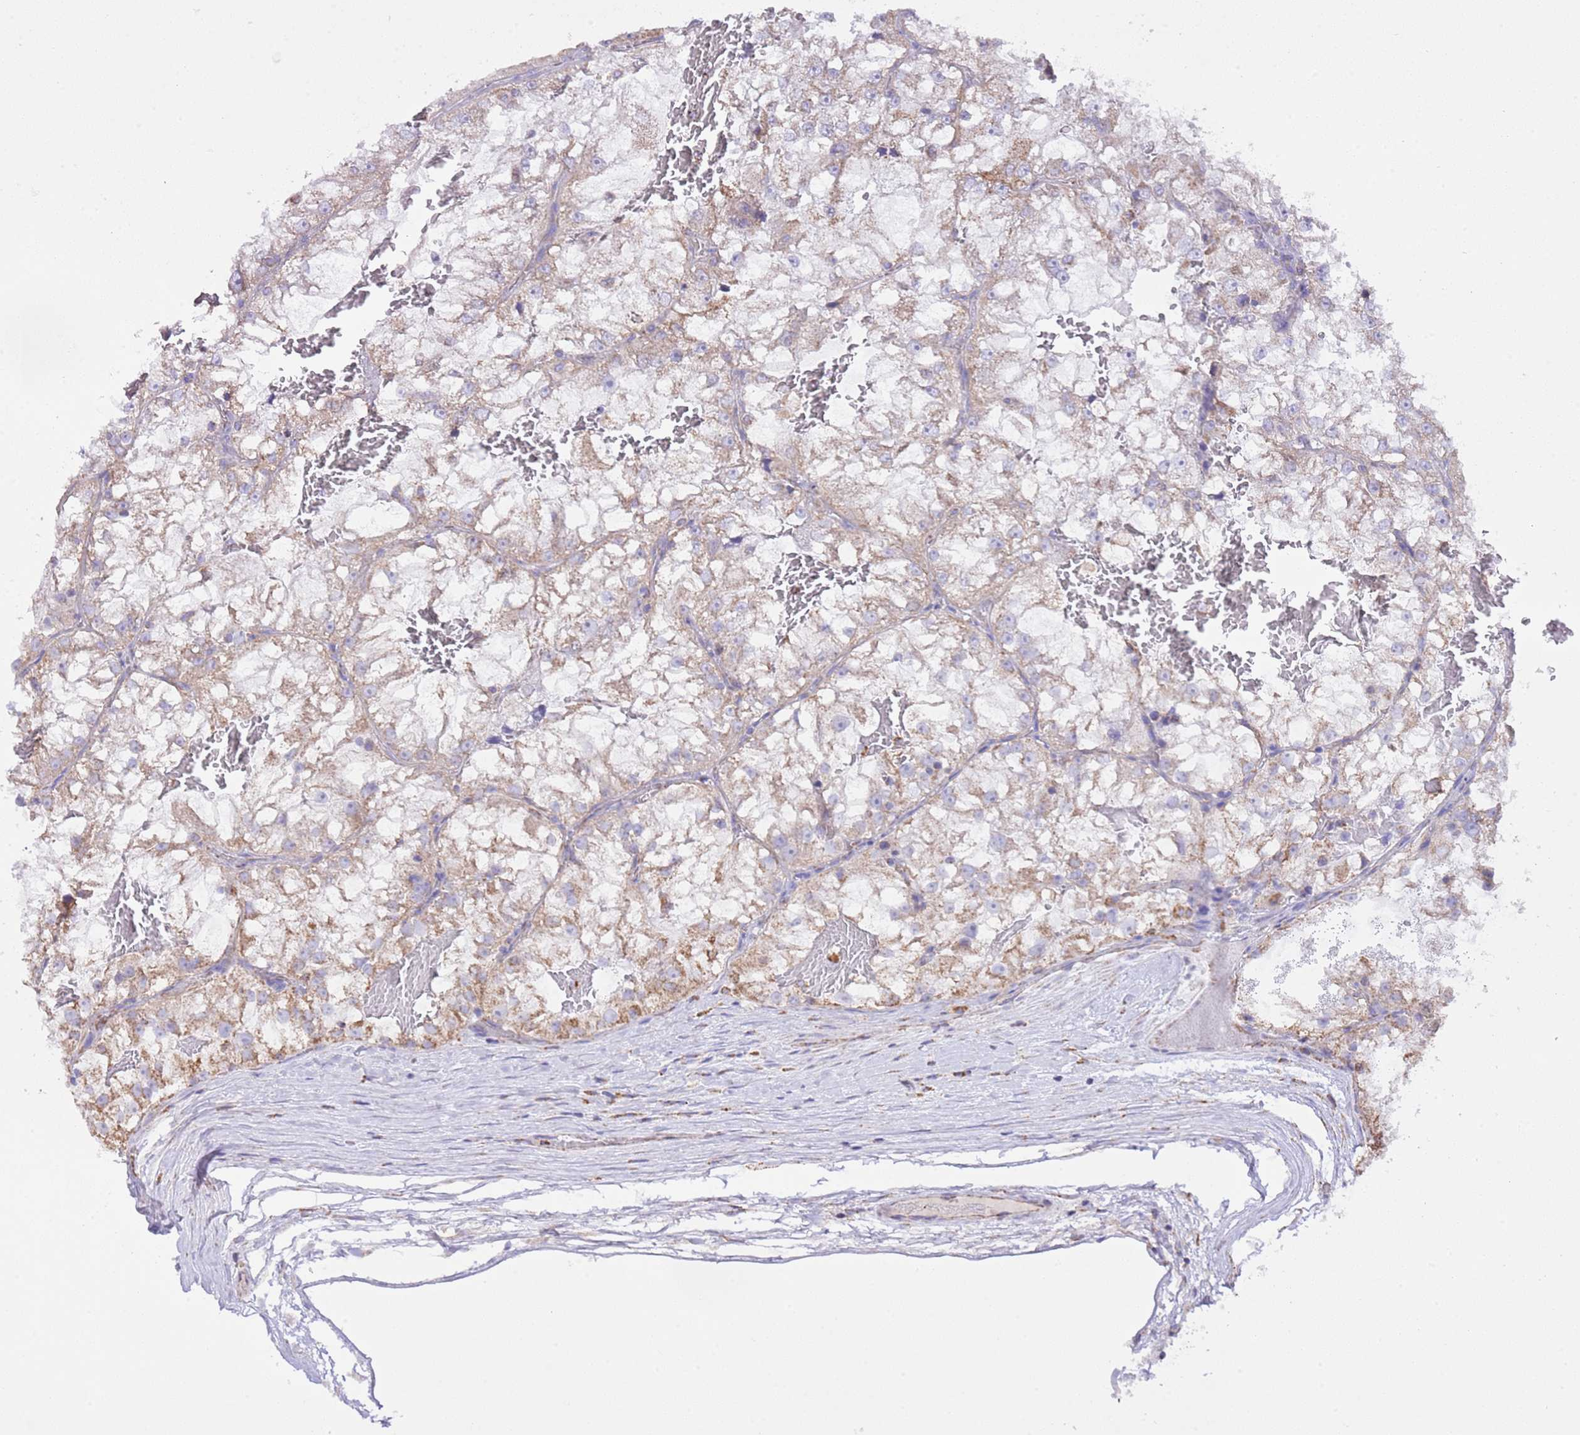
{"staining": {"intensity": "weak", "quantity": ">75%", "location": "cytoplasmic/membranous"}, "tissue": "renal cancer", "cell_type": "Tumor cells", "image_type": "cancer", "snomed": [{"axis": "morphology", "description": "Adenocarcinoma, NOS"}, {"axis": "topography", "description": "Kidney"}], "caption": "Immunohistochemistry (IHC) micrograph of renal adenocarcinoma stained for a protein (brown), which shows low levels of weak cytoplasmic/membranous staining in about >75% of tumor cells.", "gene": "TEKTIP1", "patient": {"sex": "female", "age": 72}}